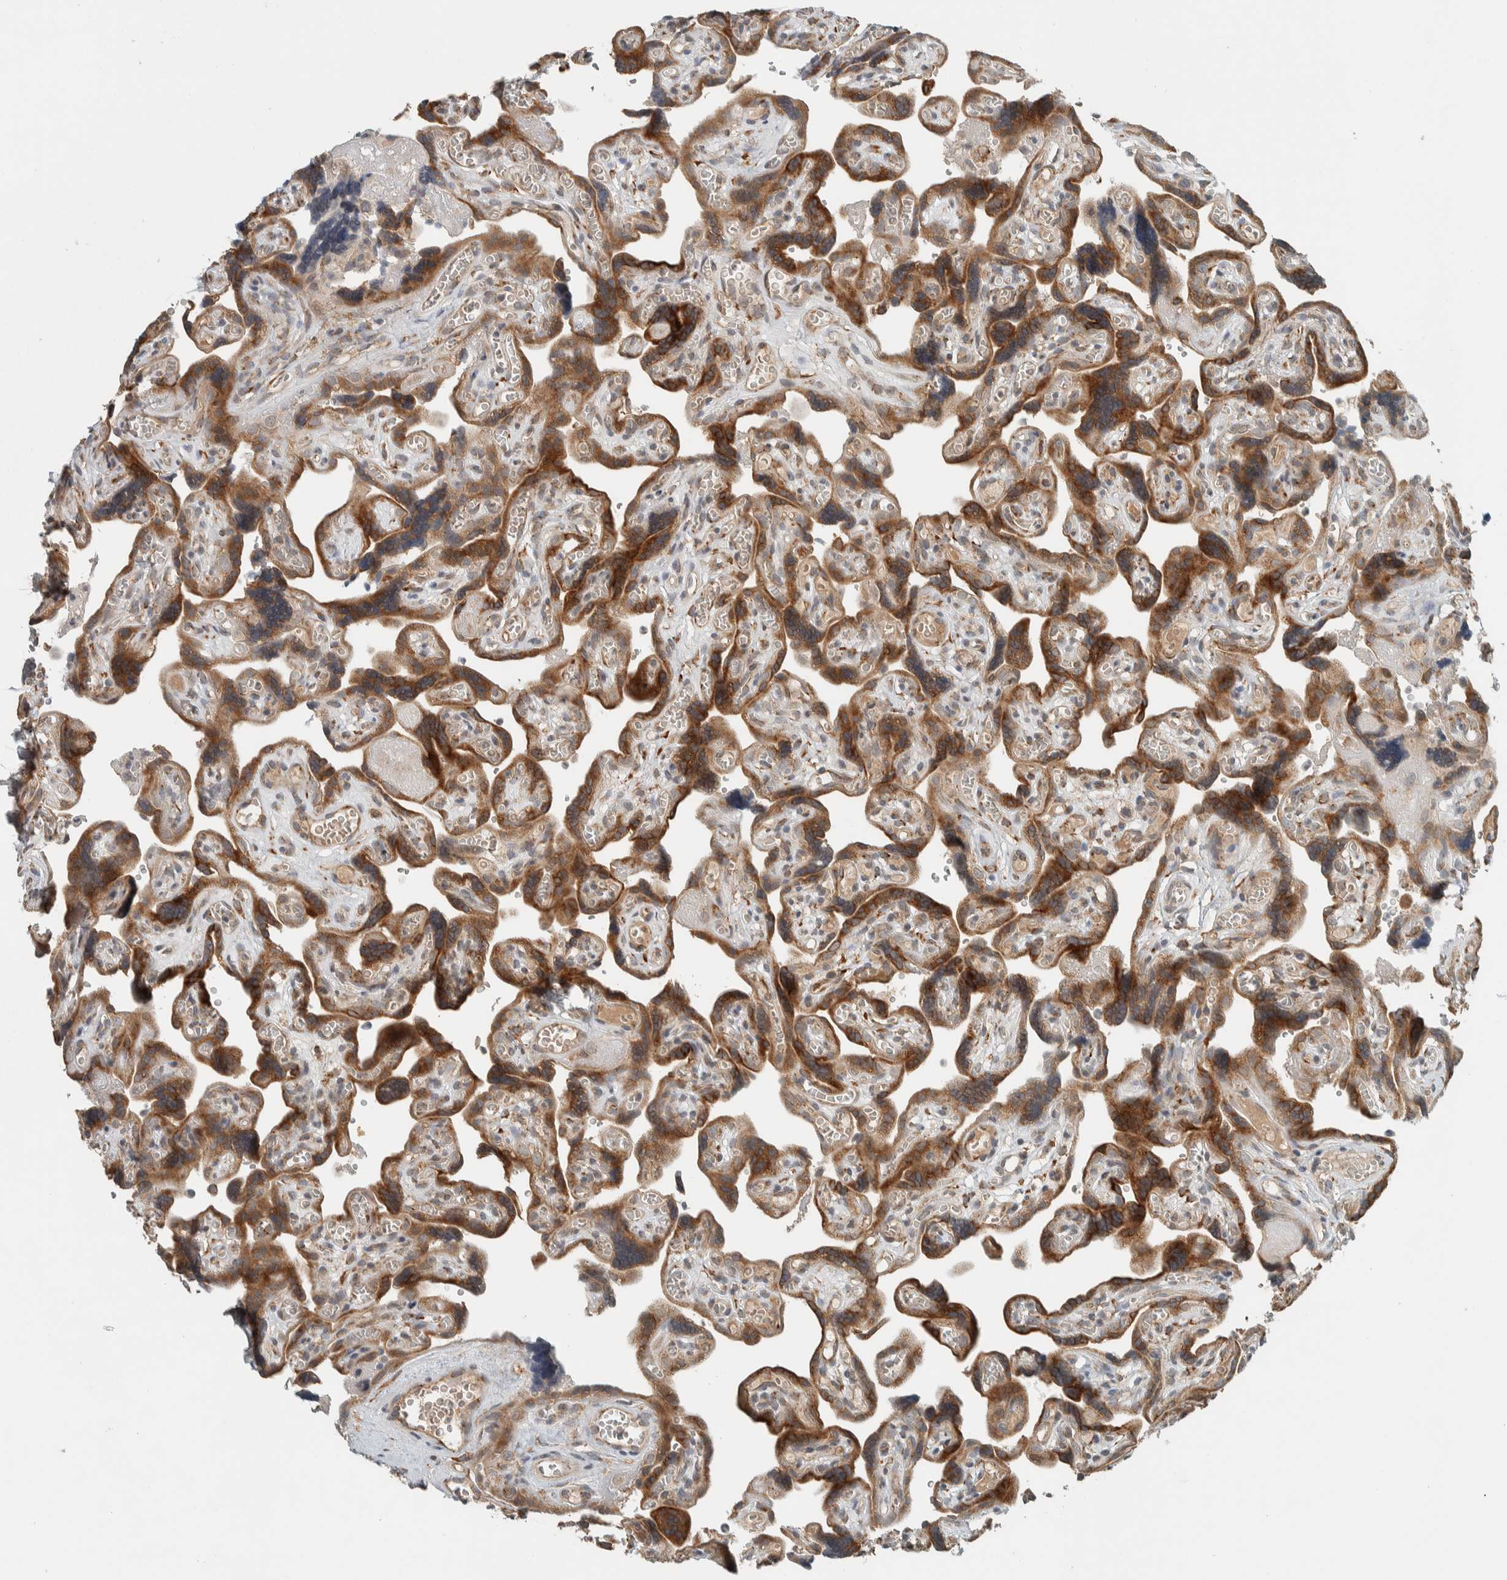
{"staining": {"intensity": "strong", "quantity": ">75%", "location": "cytoplasmic/membranous"}, "tissue": "placenta", "cell_type": "Decidual cells", "image_type": "normal", "snomed": [{"axis": "morphology", "description": "Normal tissue, NOS"}, {"axis": "topography", "description": "Placenta"}], "caption": "The image reveals staining of unremarkable placenta, revealing strong cytoplasmic/membranous protein positivity (brown color) within decidual cells.", "gene": "CTBP2", "patient": {"sex": "female", "age": 30}}